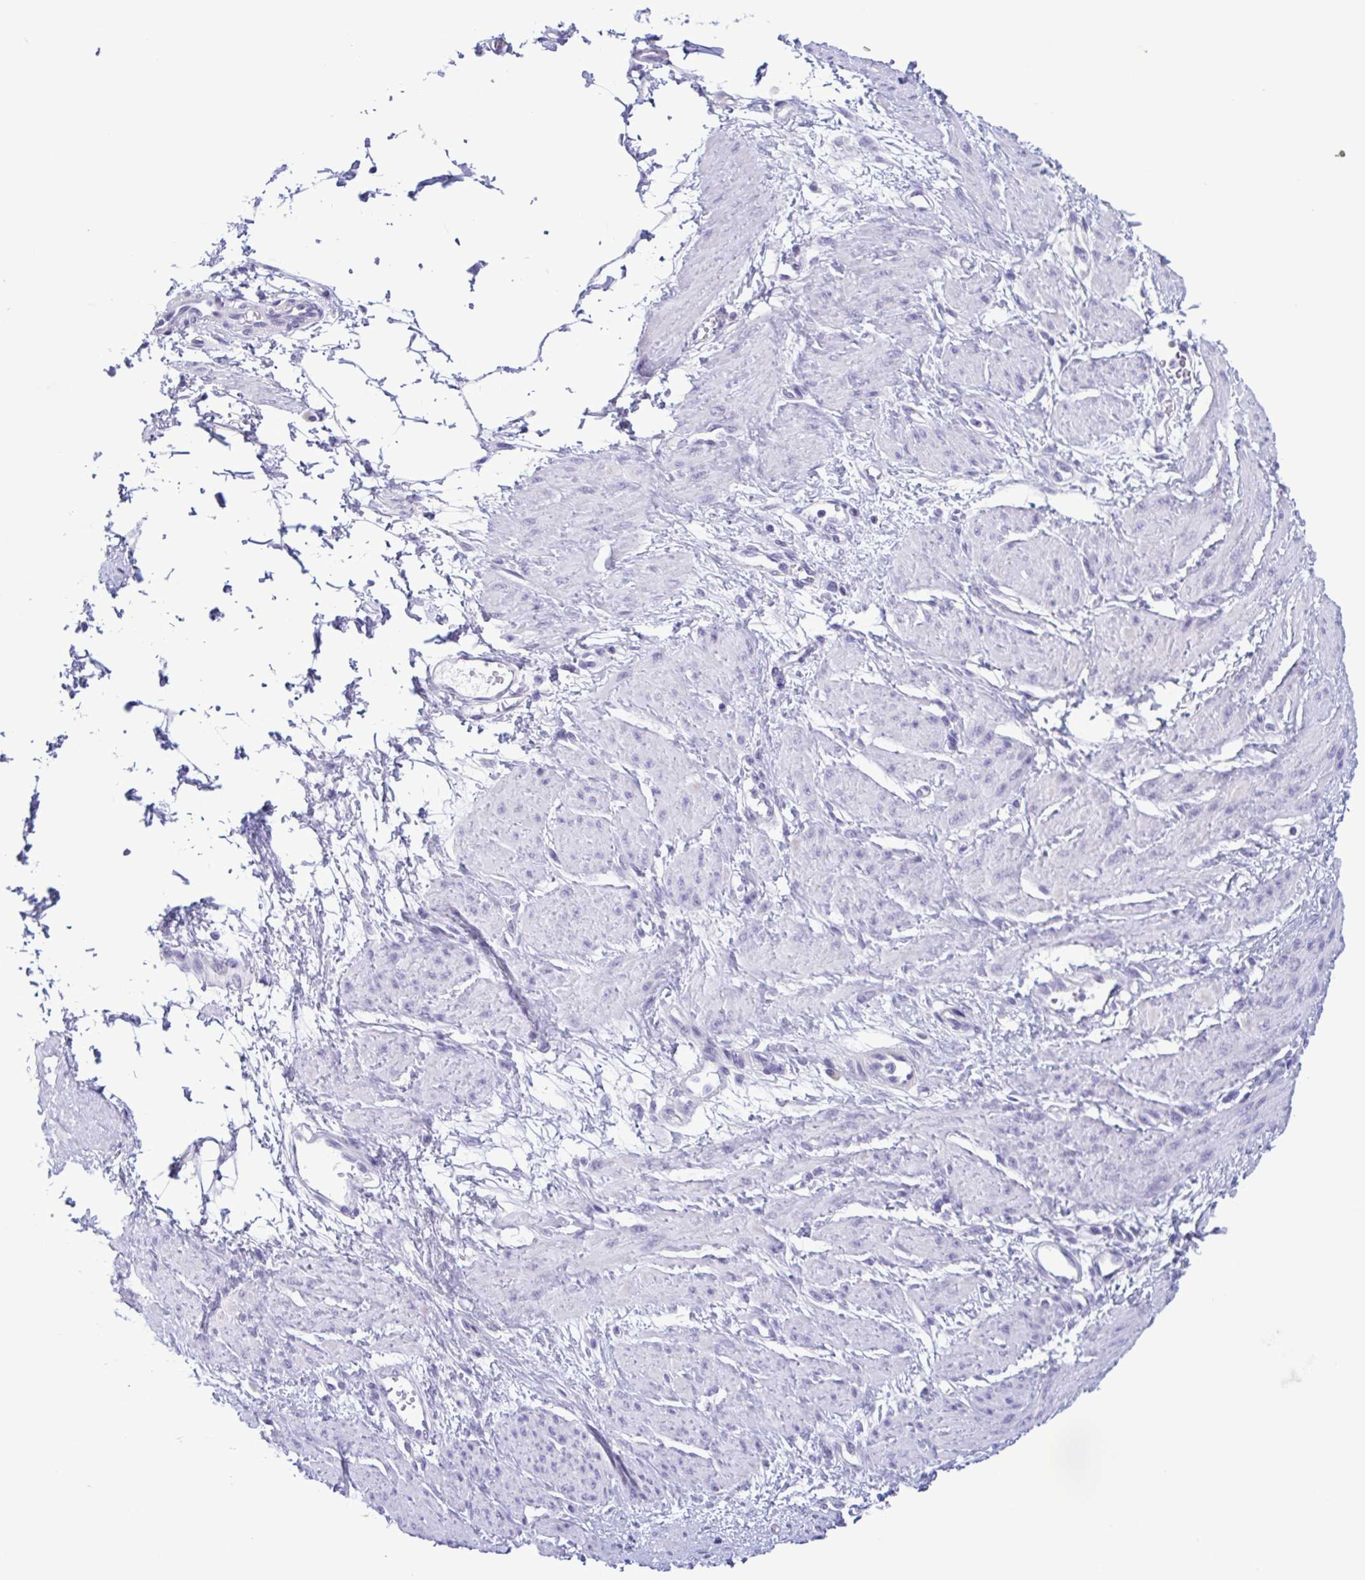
{"staining": {"intensity": "negative", "quantity": "none", "location": "none"}, "tissue": "smooth muscle", "cell_type": "Smooth muscle cells", "image_type": "normal", "snomed": [{"axis": "morphology", "description": "Normal tissue, NOS"}, {"axis": "topography", "description": "Smooth muscle"}, {"axis": "topography", "description": "Uterus"}], "caption": "This image is of benign smooth muscle stained with immunohistochemistry (IHC) to label a protein in brown with the nuclei are counter-stained blue. There is no expression in smooth muscle cells. Brightfield microscopy of IHC stained with DAB (3,3'-diaminobenzidine) (brown) and hematoxylin (blue), captured at high magnification.", "gene": "INAFM1", "patient": {"sex": "female", "age": 39}}